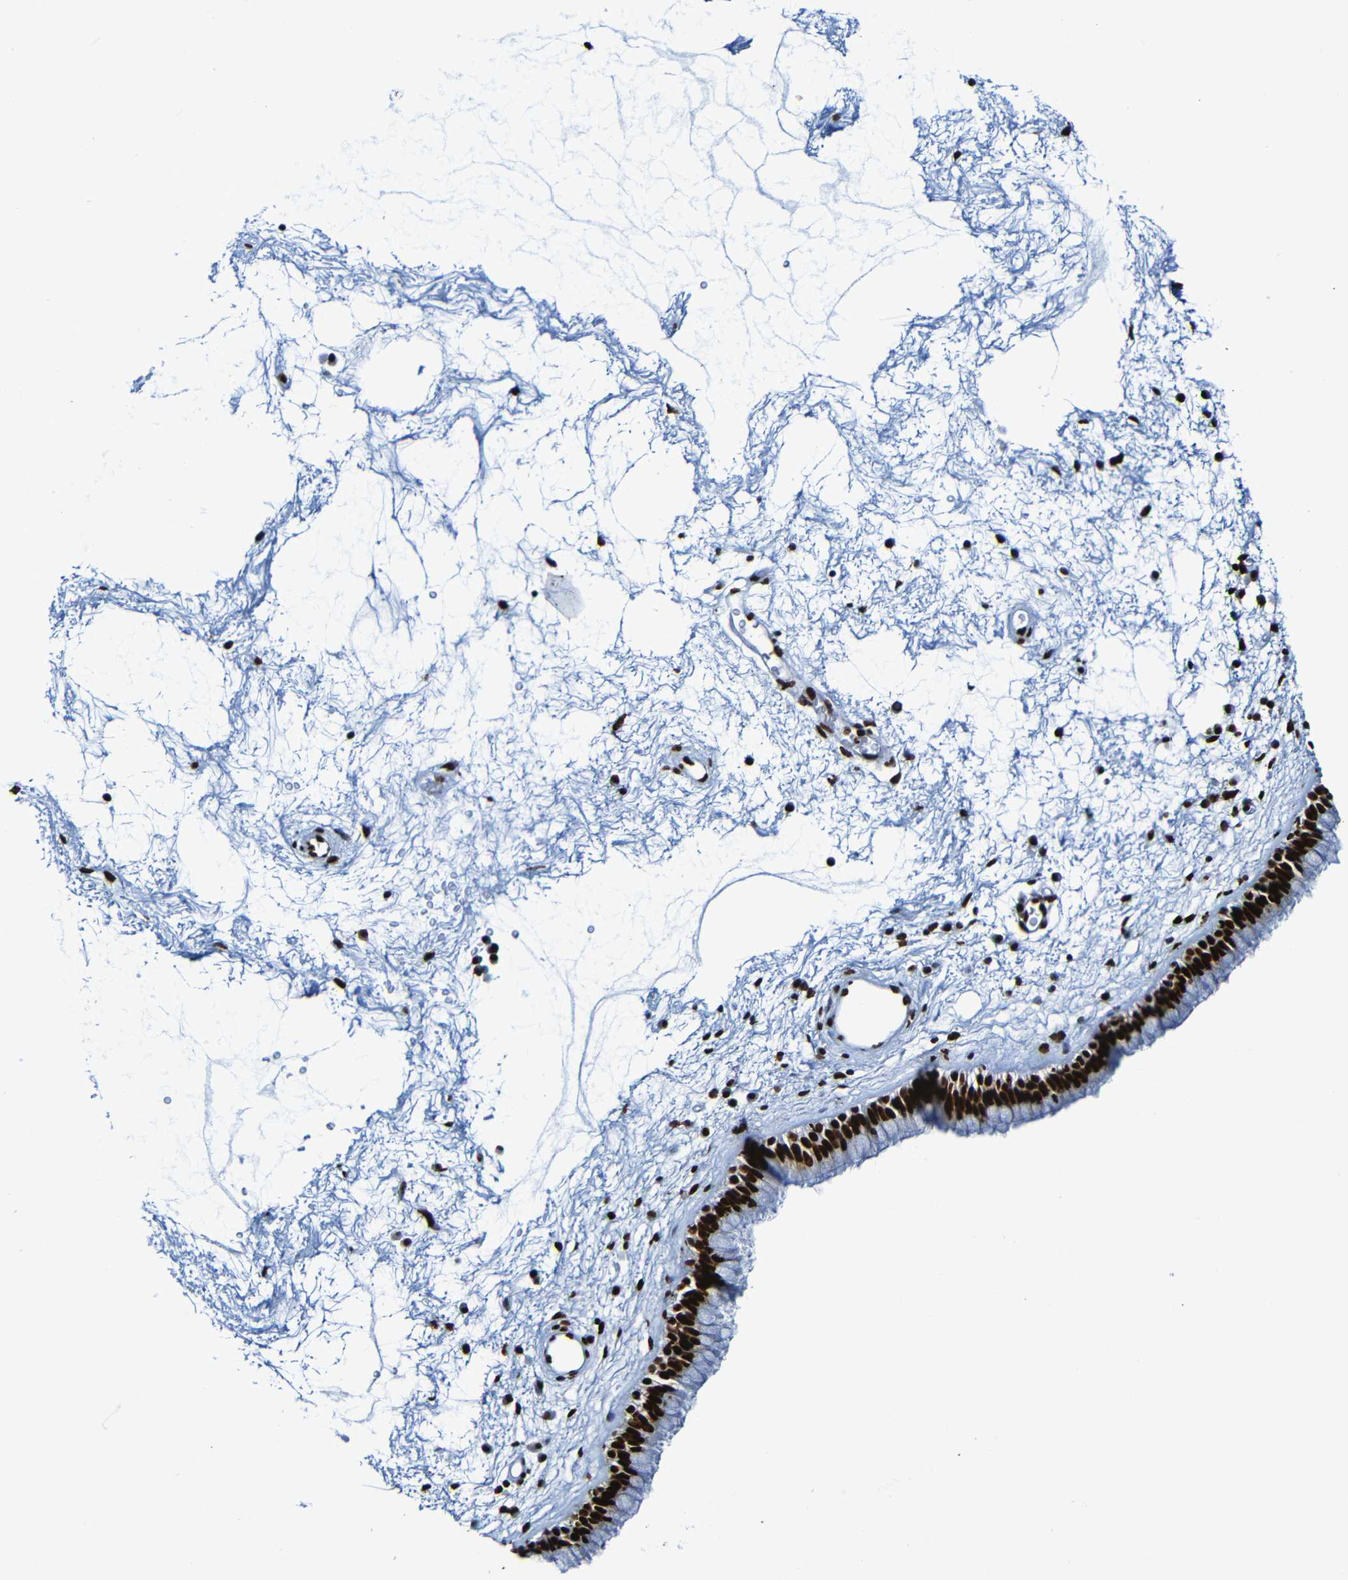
{"staining": {"intensity": "strong", "quantity": ">75%", "location": "nuclear"}, "tissue": "nasopharynx", "cell_type": "Respiratory epithelial cells", "image_type": "normal", "snomed": [{"axis": "morphology", "description": "Normal tissue, NOS"}, {"axis": "morphology", "description": "Inflammation, NOS"}, {"axis": "topography", "description": "Nasopharynx"}], "caption": "Immunohistochemistry (IHC) micrograph of unremarkable human nasopharynx stained for a protein (brown), which exhibits high levels of strong nuclear positivity in about >75% of respiratory epithelial cells.", "gene": "SRSF3", "patient": {"sex": "male", "age": 48}}